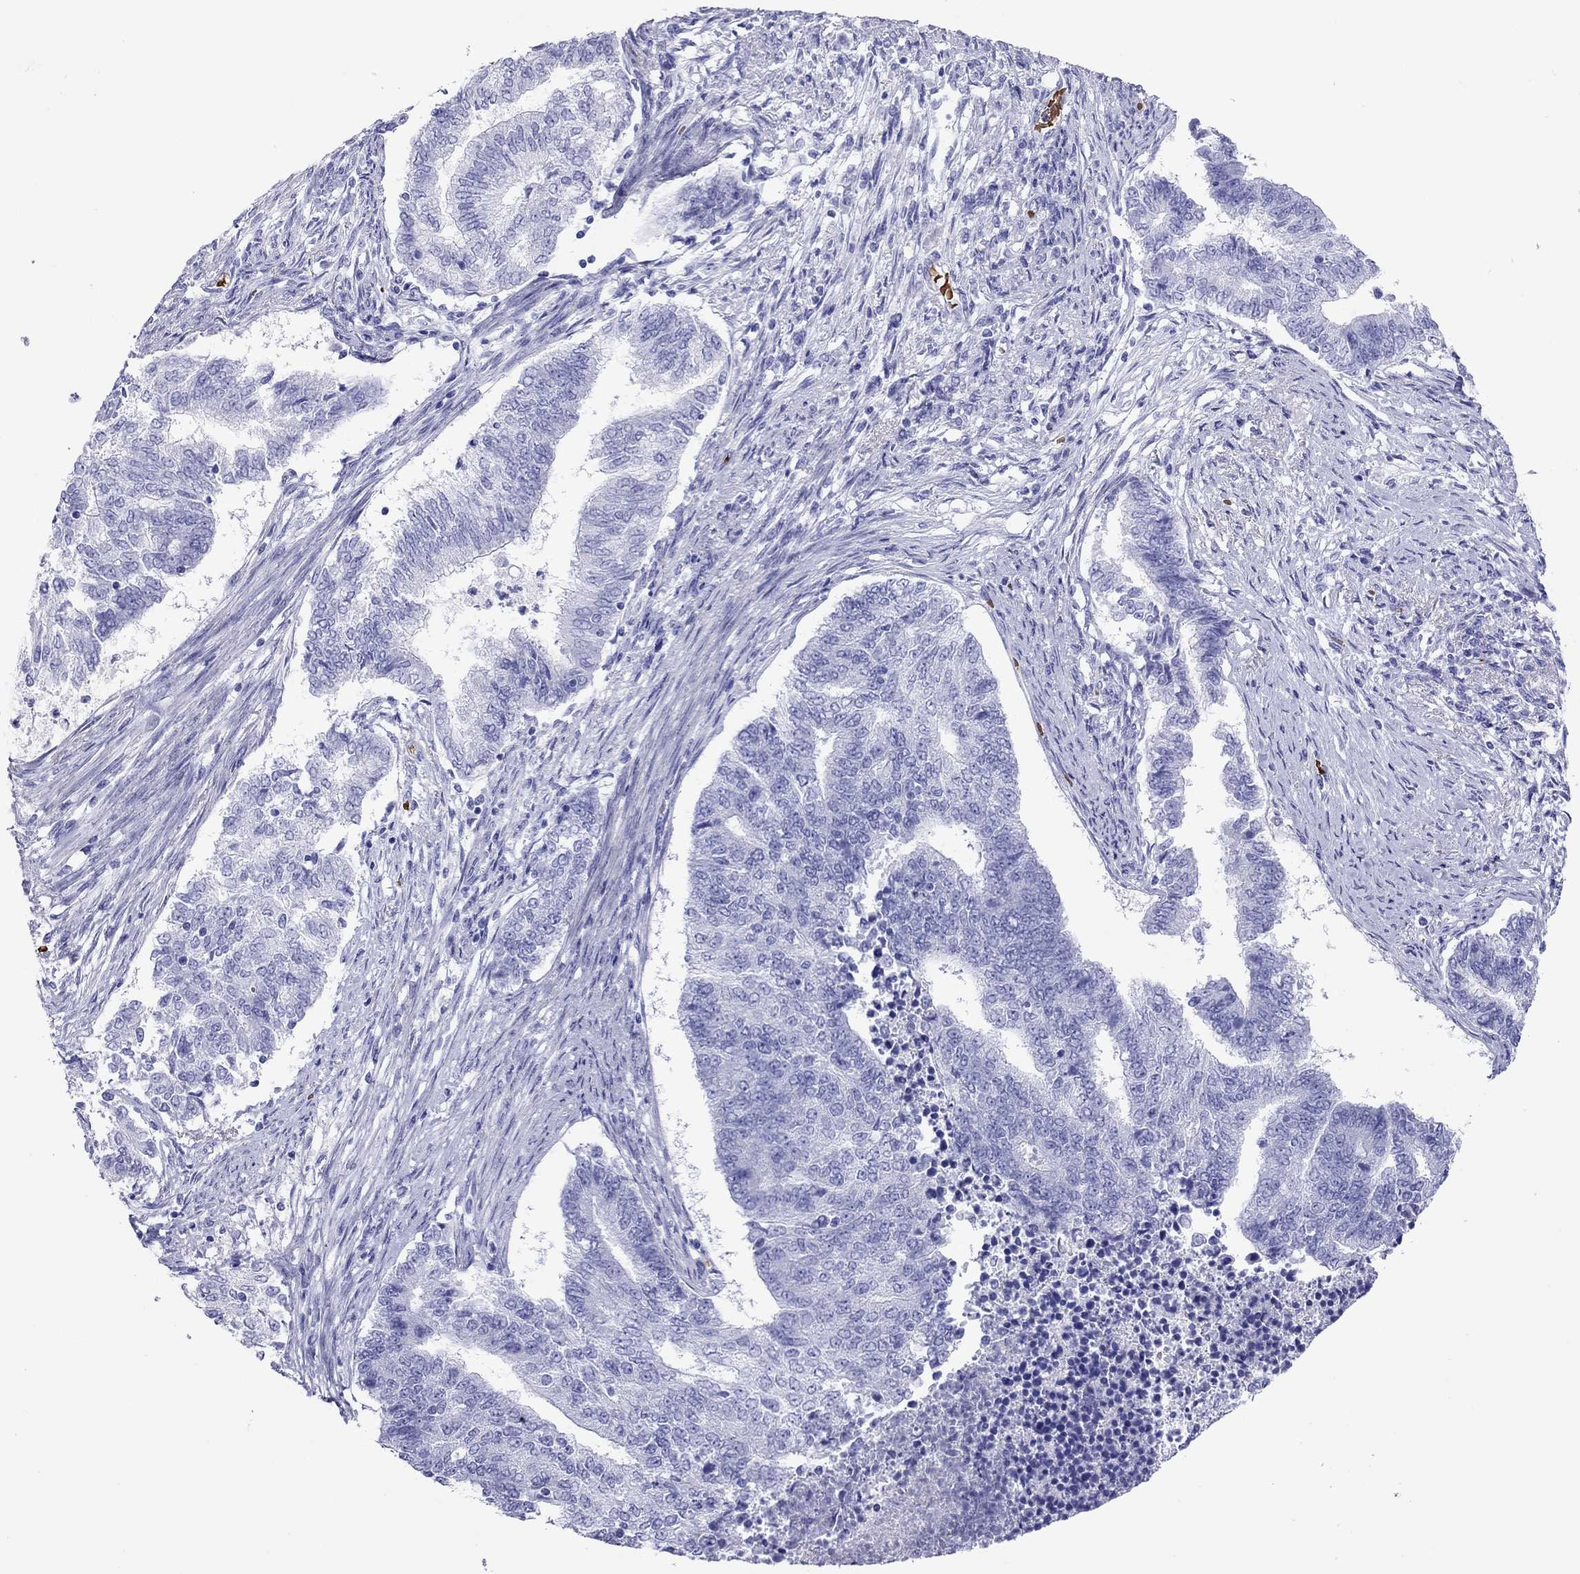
{"staining": {"intensity": "negative", "quantity": "none", "location": "none"}, "tissue": "endometrial cancer", "cell_type": "Tumor cells", "image_type": "cancer", "snomed": [{"axis": "morphology", "description": "Adenocarcinoma, NOS"}, {"axis": "topography", "description": "Endometrium"}], "caption": "IHC of human endometrial cancer reveals no positivity in tumor cells.", "gene": "PTPRN", "patient": {"sex": "female", "age": 65}}